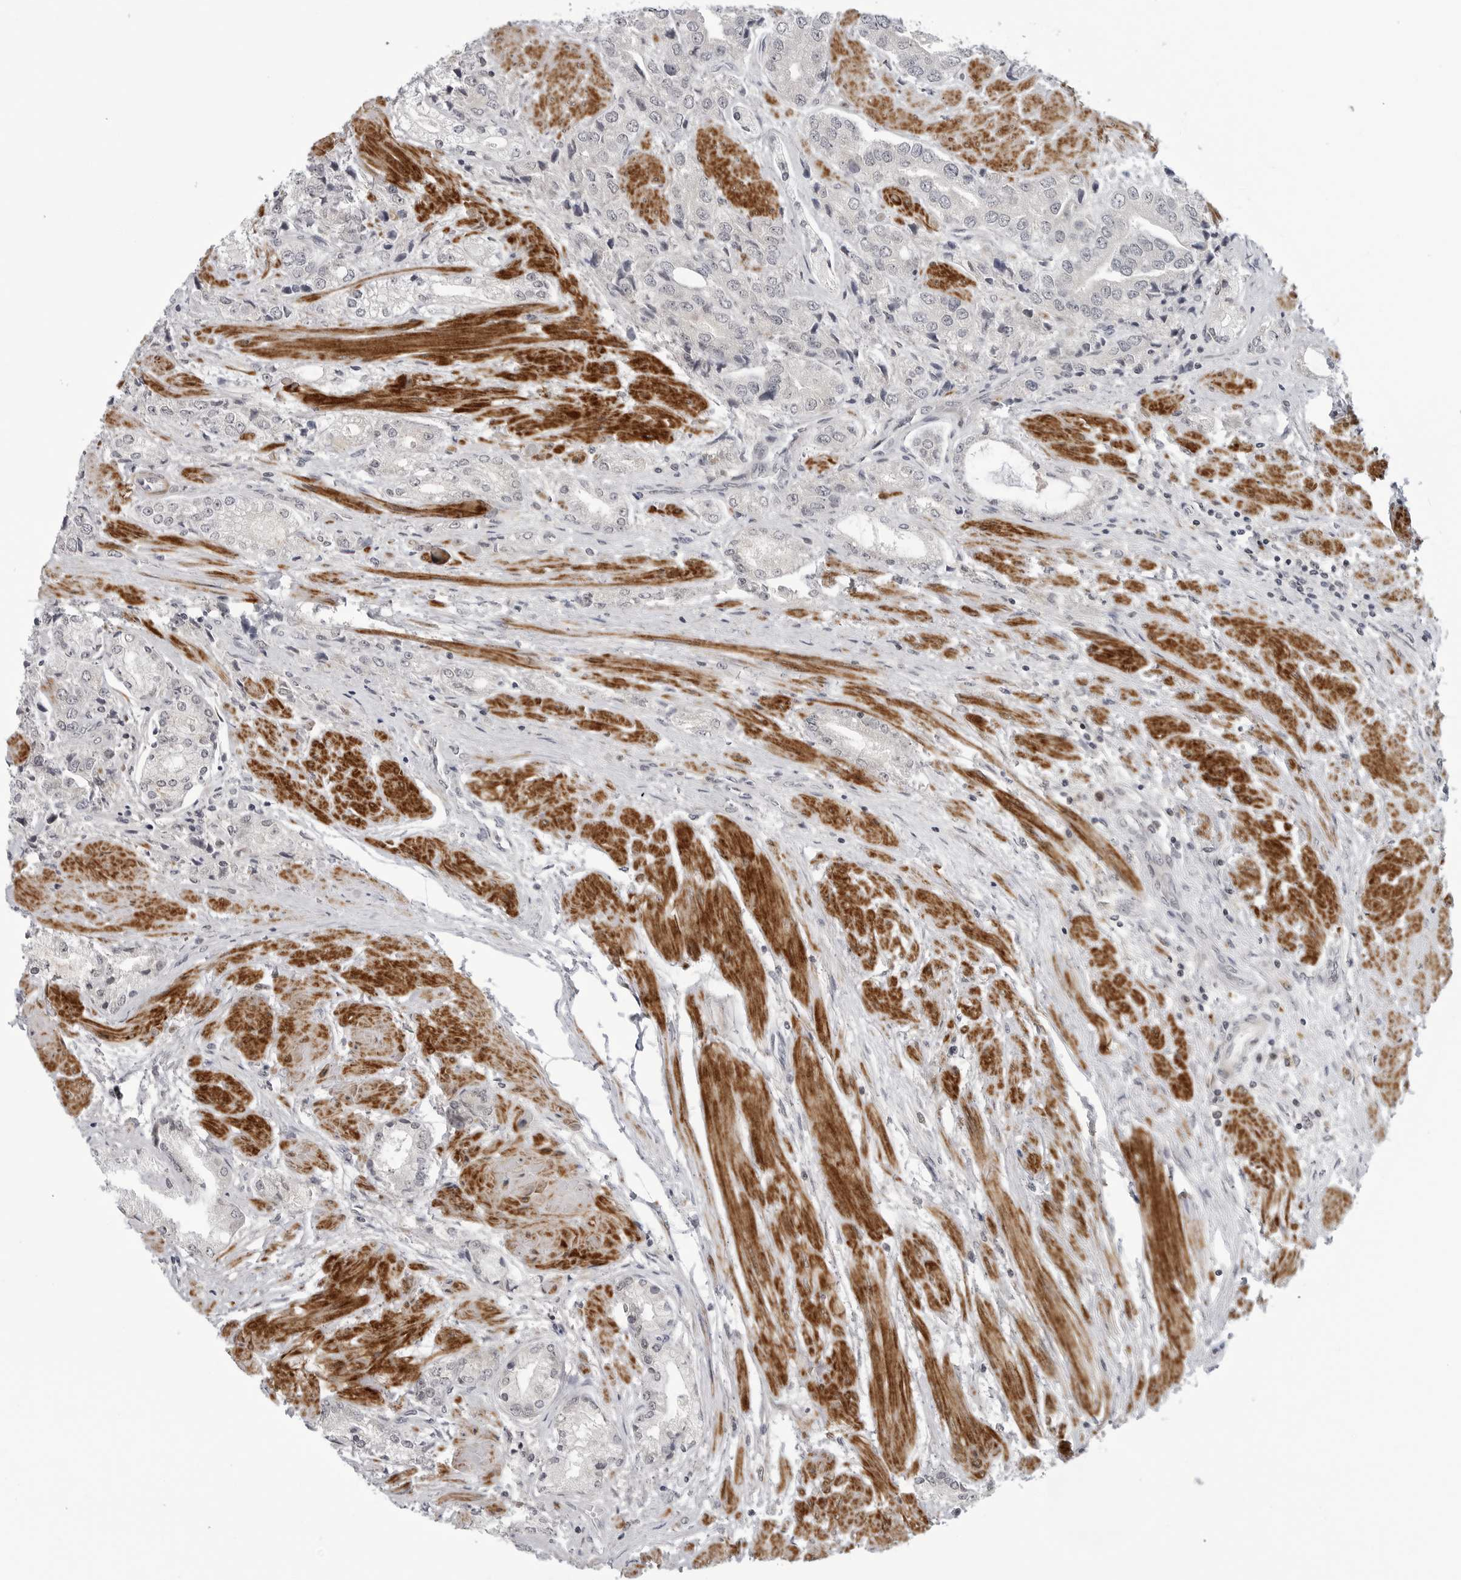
{"staining": {"intensity": "negative", "quantity": "none", "location": "none"}, "tissue": "prostate cancer", "cell_type": "Tumor cells", "image_type": "cancer", "snomed": [{"axis": "morphology", "description": "Adenocarcinoma, High grade"}, {"axis": "topography", "description": "Prostate"}], "caption": "The immunohistochemistry (IHC) photomicrograph has no significant positivity in tumor cells of prostate cancer (adenocarcinoma (high-grade)) tissue.", "gene": "ADAMTS5", "patient": {"sex": "male", "age": 50}}